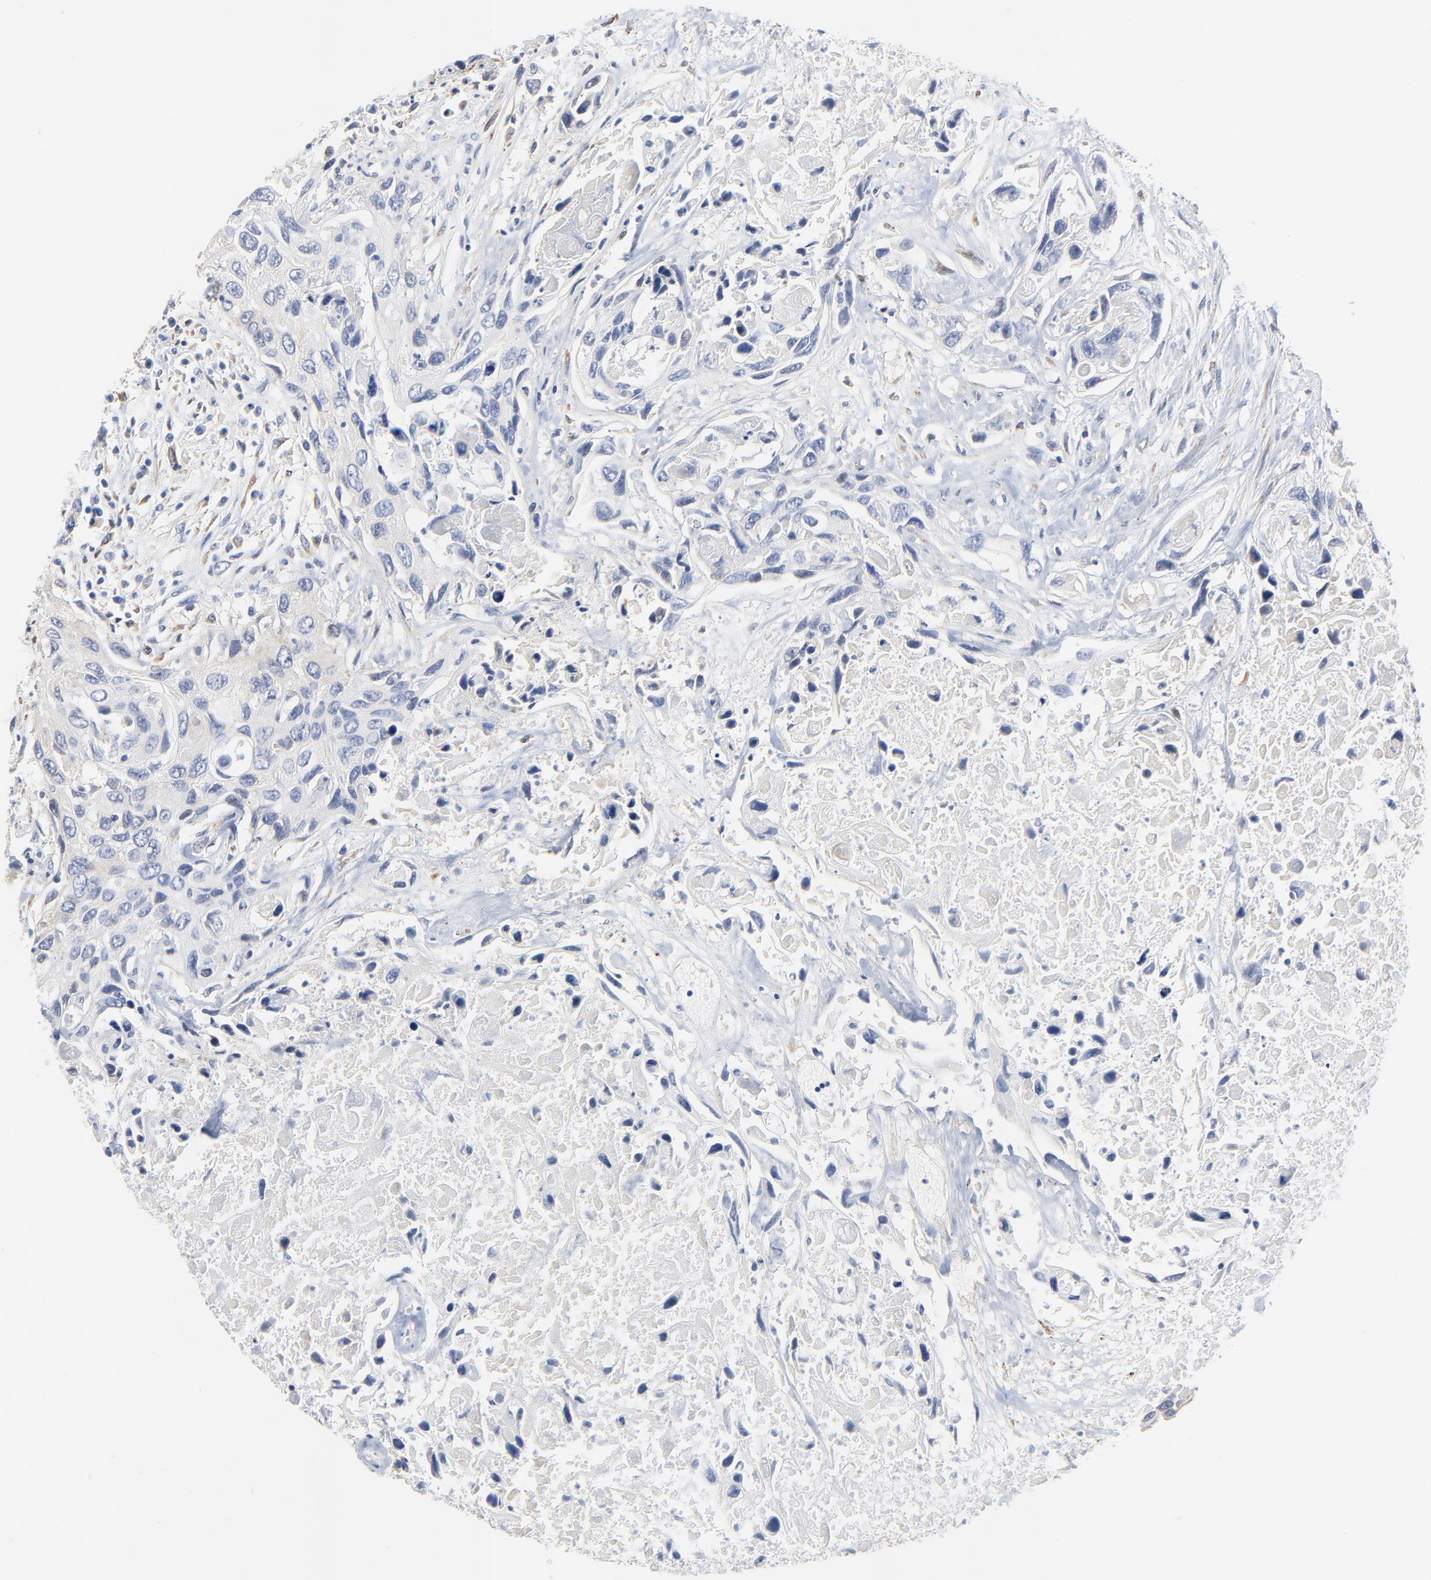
{"staining": {"intensity": "negative", "quantity": "none", "location": "none"}, "tissue": "urothelial cancer", "cell_type": "Tumor cells", "image_type": "cancer", "snomed": [{"axis": "morphology", "description": "Urothelial carcinoma, High grade"}, {"axis": "topography", "description": "Urinary bladder"}], "caption": "Human urothelial cancer stained for a protein using immunohistochemistry demonstrates no expression in tumor cells.", "gene": "VAV2", "patient": {"sex": "male", "age": 71}}